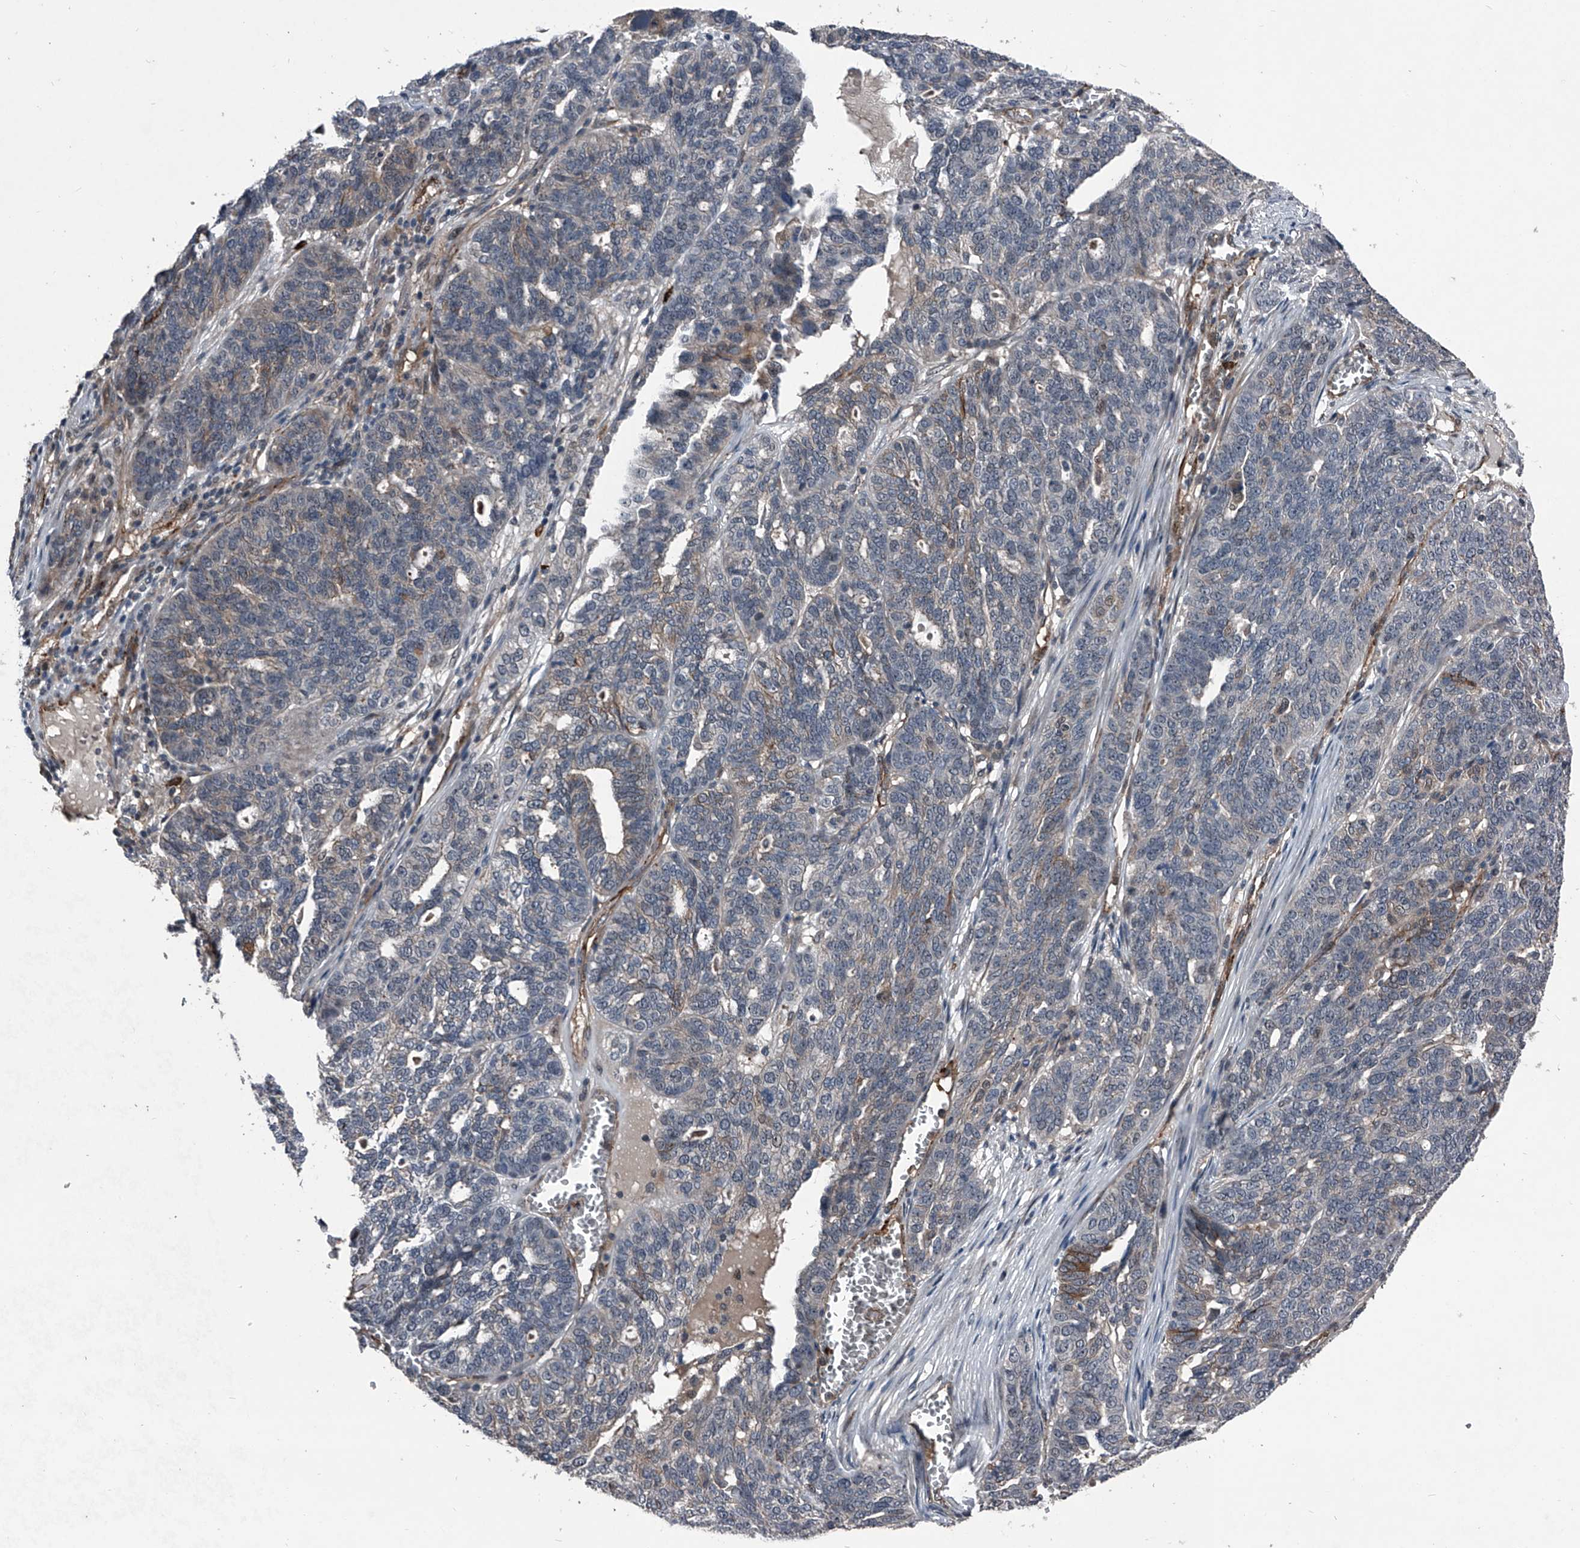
{"staining": {"intensity": "weak", "quantity": "25%-75%", "location": "cytoplasmic/membranous"}, "tissue": "ovarian cancer", "cell_type": "Tumor cells", "image_type": "cancer", "snomed": [{"axis": "morphology", "description": "Cystadenocarcinoma, serous, NOS"}, {"axis": "topography", "description": "Ovary"}], "caption": "Immunohistochemistry (IHC) (DAB) staining of ovarian cancer (serous cystadenocarcinoma) displays weak cytoplasmic/membranous protein expression in about 25%-75% of tumor cells.", "gene": "MAPKAP1", "patient": {"sex": "female", "age": 59}}